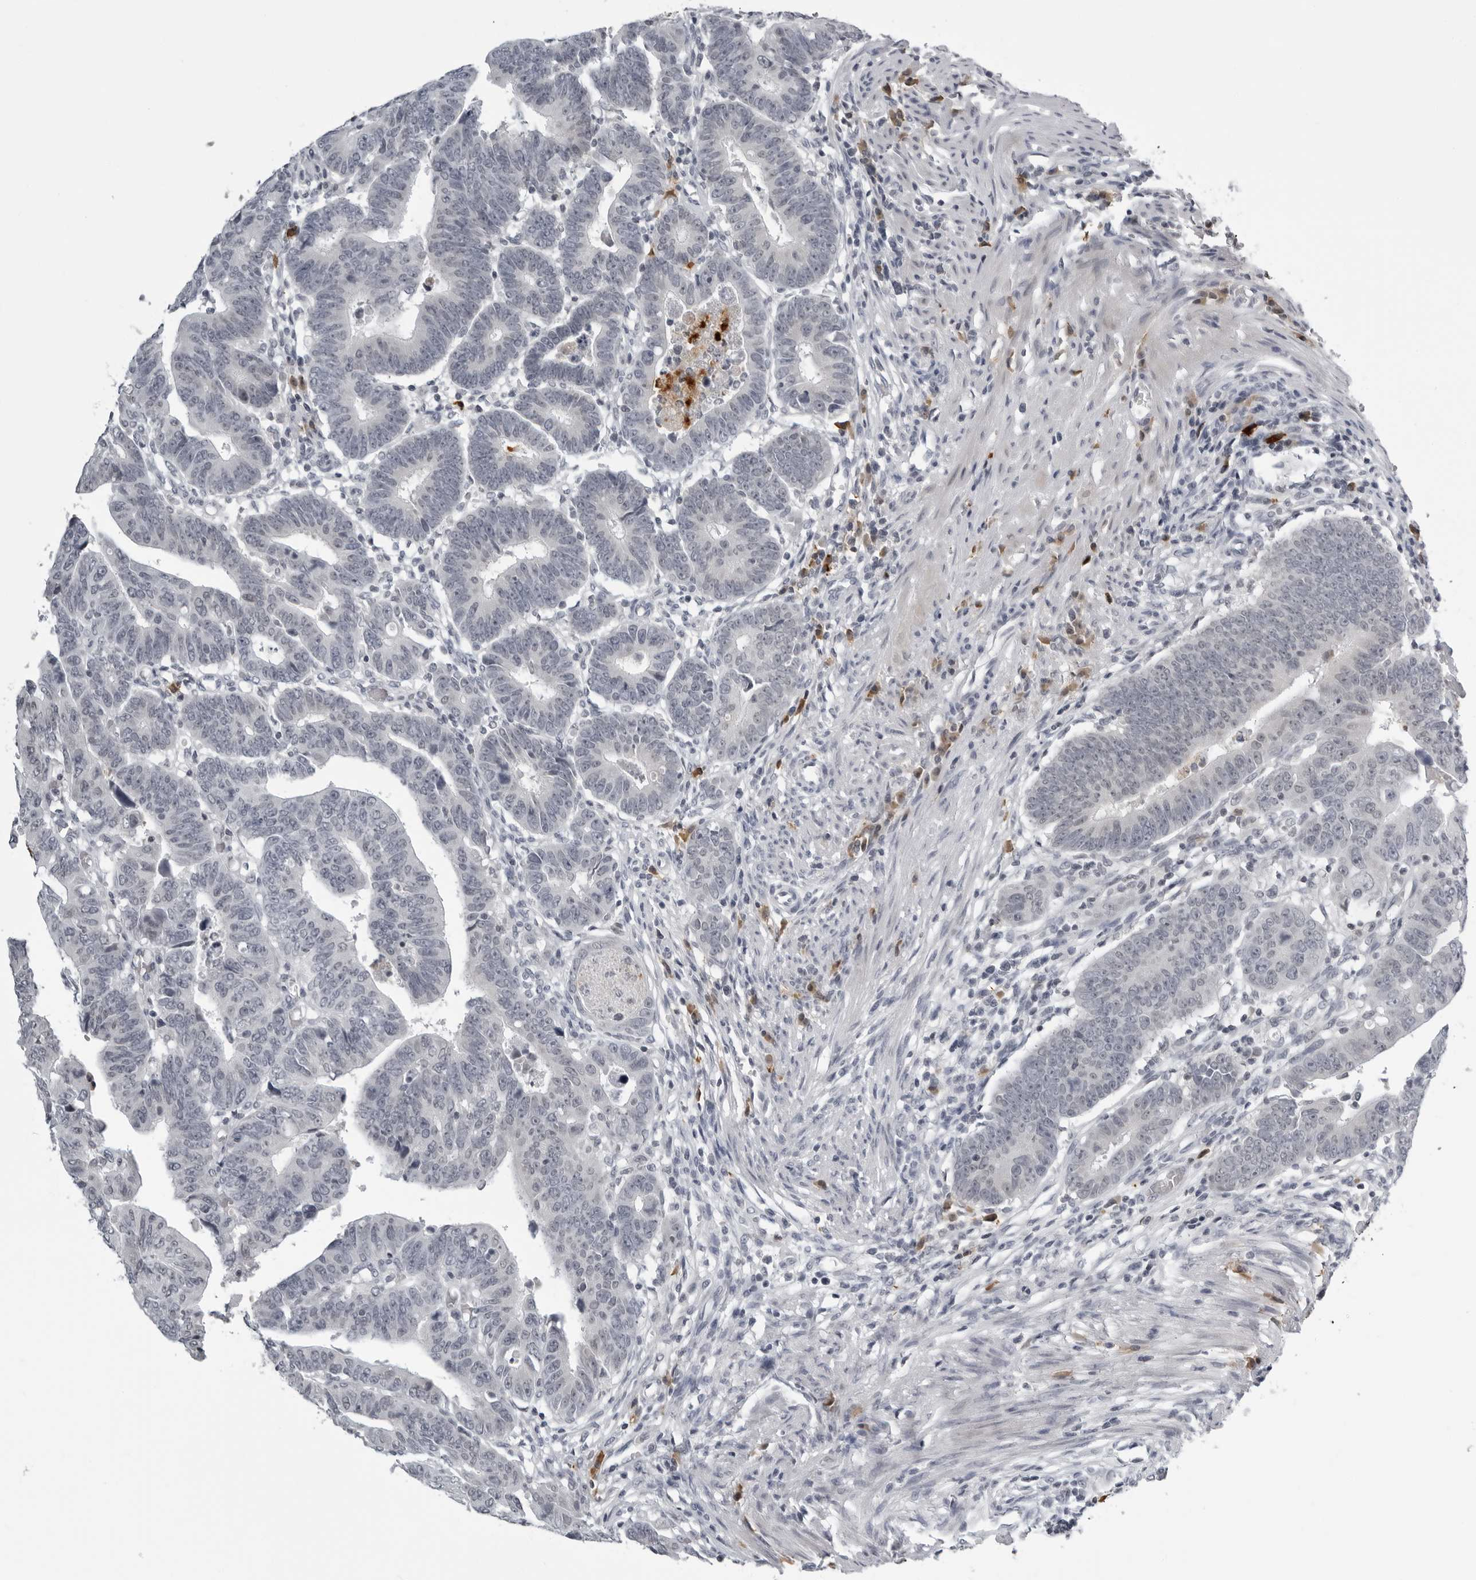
{"staining": {"intensity": "negative", "quantity": "none", "location": "none"}, "tissue": "colorectal cancer", "cell_type": "Tumor cells", "image_type": "cancer", "snomed": [{"axis": "morphology", "description": "Adenocarcinoma, NOS"}, {"axis": "topography", "description": "Rectum"}], "caption": "Colorectal cancer stained for a protein using immunohistochemistry (IHC) displays no expression tumor cells.", "gene": "RTCA", "patient": {"sex": "female", "age": 65}}